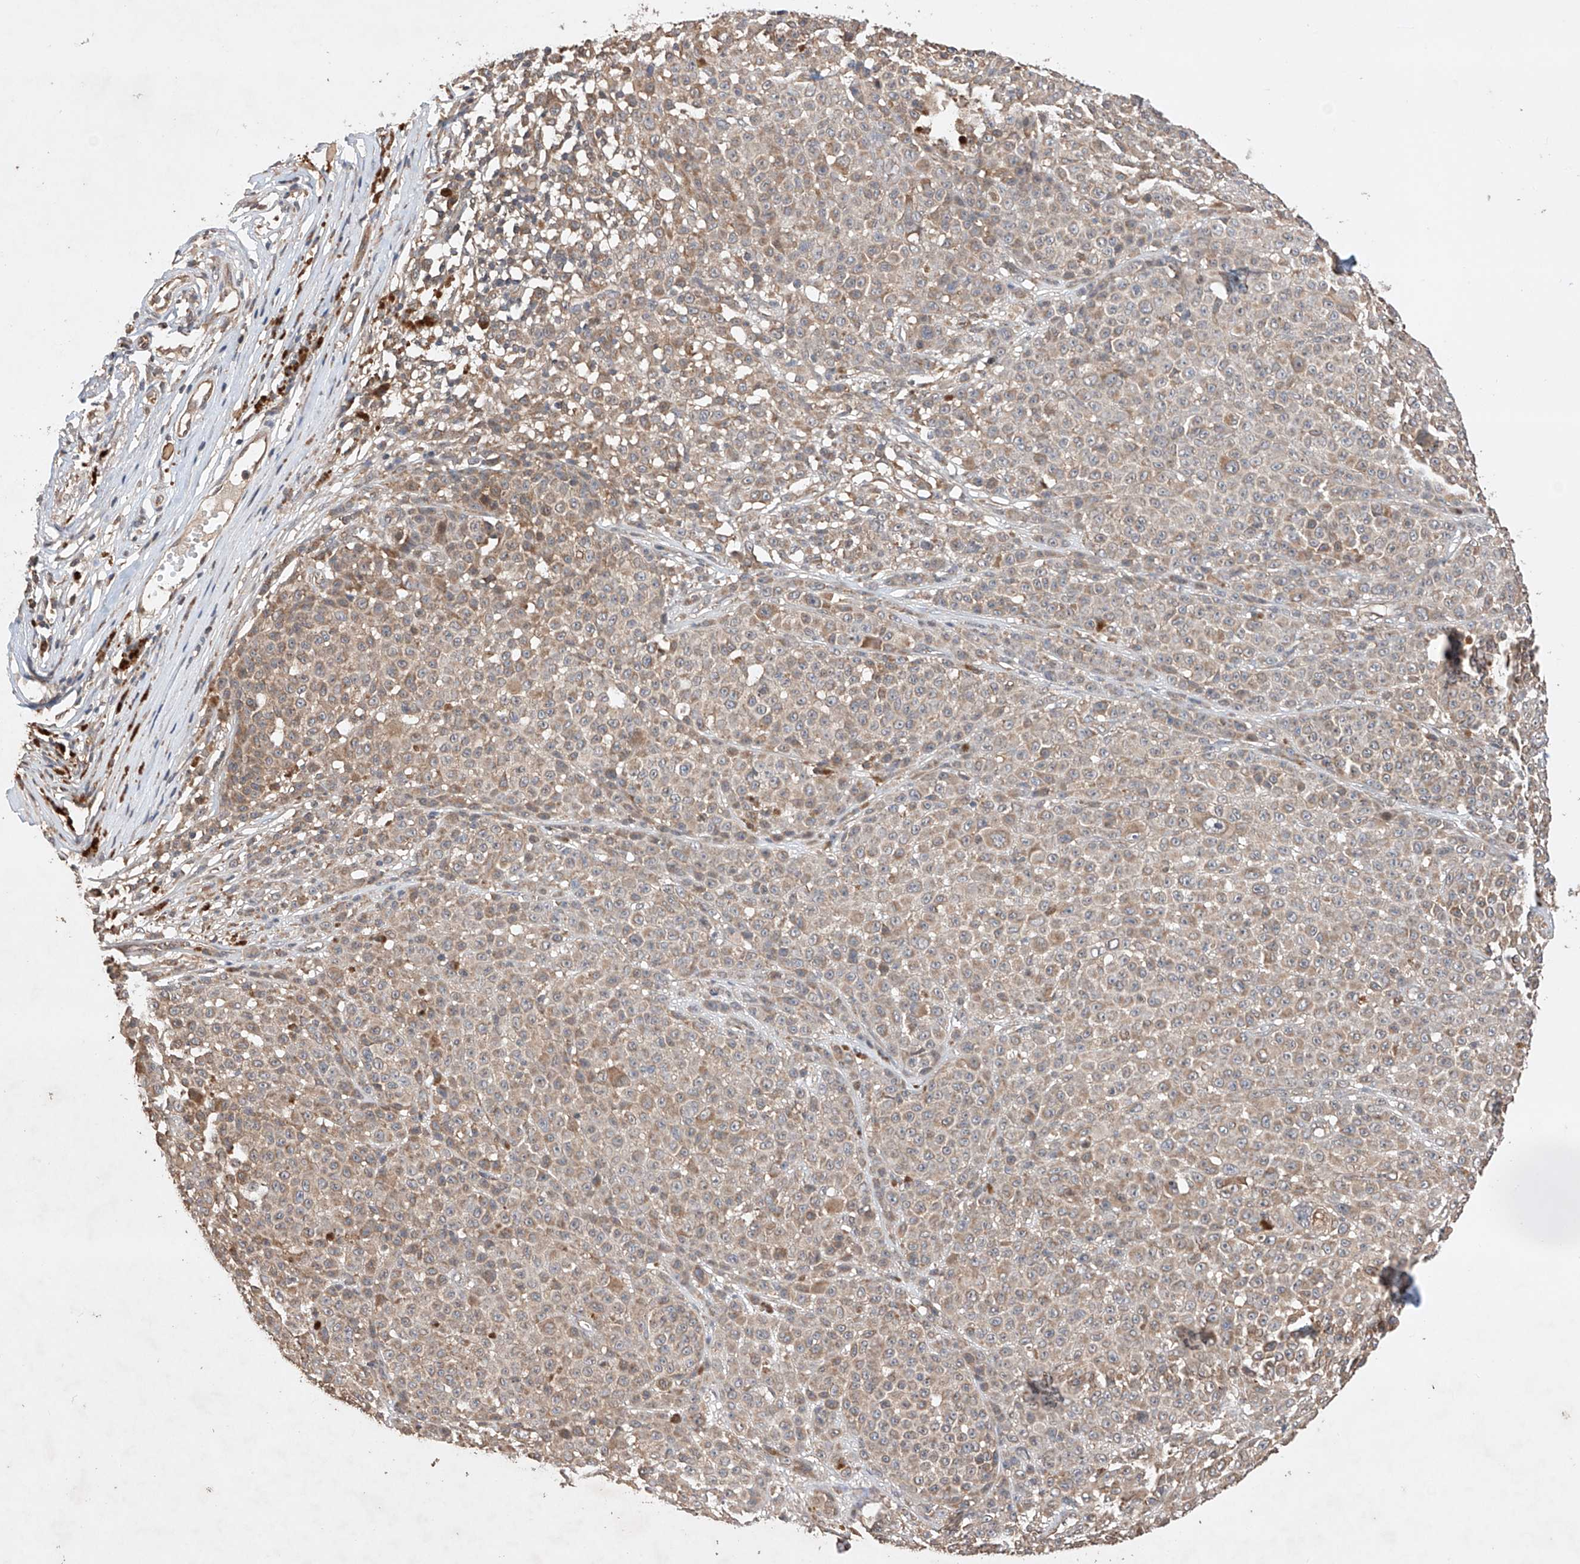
{"staining": {"intensity": "weak", "quantity": "25%-75%", "location": "cytoplasmic/membranous"}, "tissue": "melanoma", "cell_type": "Tumor cells", "image_type": "cancer", "snomed": [{"axis": "morphology", "description": "Malignant melanoma, NOS"}, {"axis": "topography", "description": "Skin"}], "caption": "Immunohistochemistry of malignant melanoma exhibits low levels of weak cytoplasmic/membranous staining in approximately 25%-75% of tumor cells.", "gene": "LURAP1", "patient": {"sex": "female", "age": 94}}